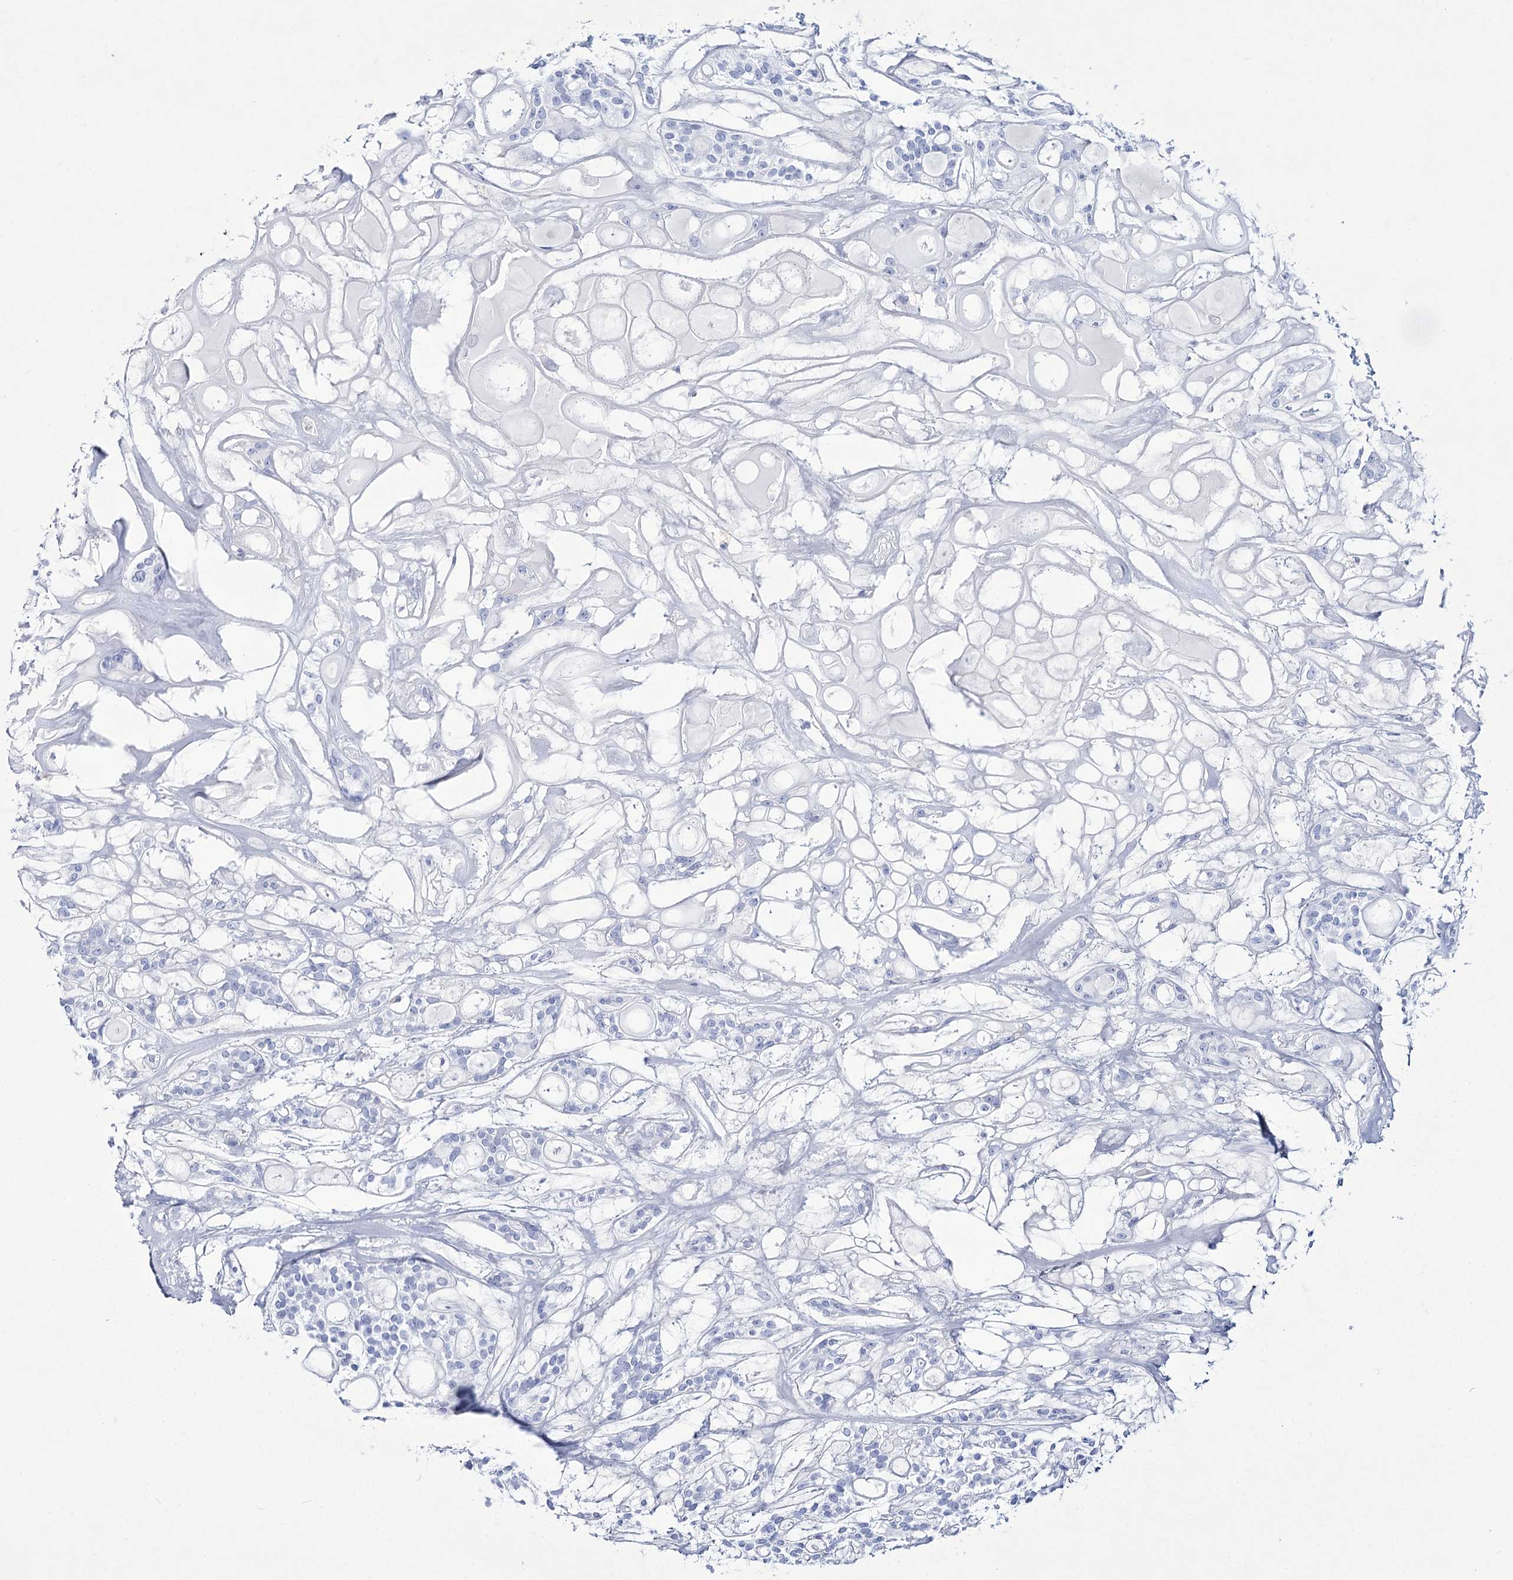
{"staining": {"intensity": "negative", "quantity": "none", "location": "none"}, "tissue": "head and neck cancer", "cell_type": "Tumor cells", "image_type": "cancer", "snomed": [{"axis": "morphology", "description": "Adenocarcinoma, NOS"}, {"axis": "topography", "description": "Head-Neck"}], "caption": "Immunohistochemistry (IHC) of adenocarcinoma (head and neck) demonstrates no staining in tumor cells.", "gene": "RNF186", "patient": {"sex": "male", "age": 66}}